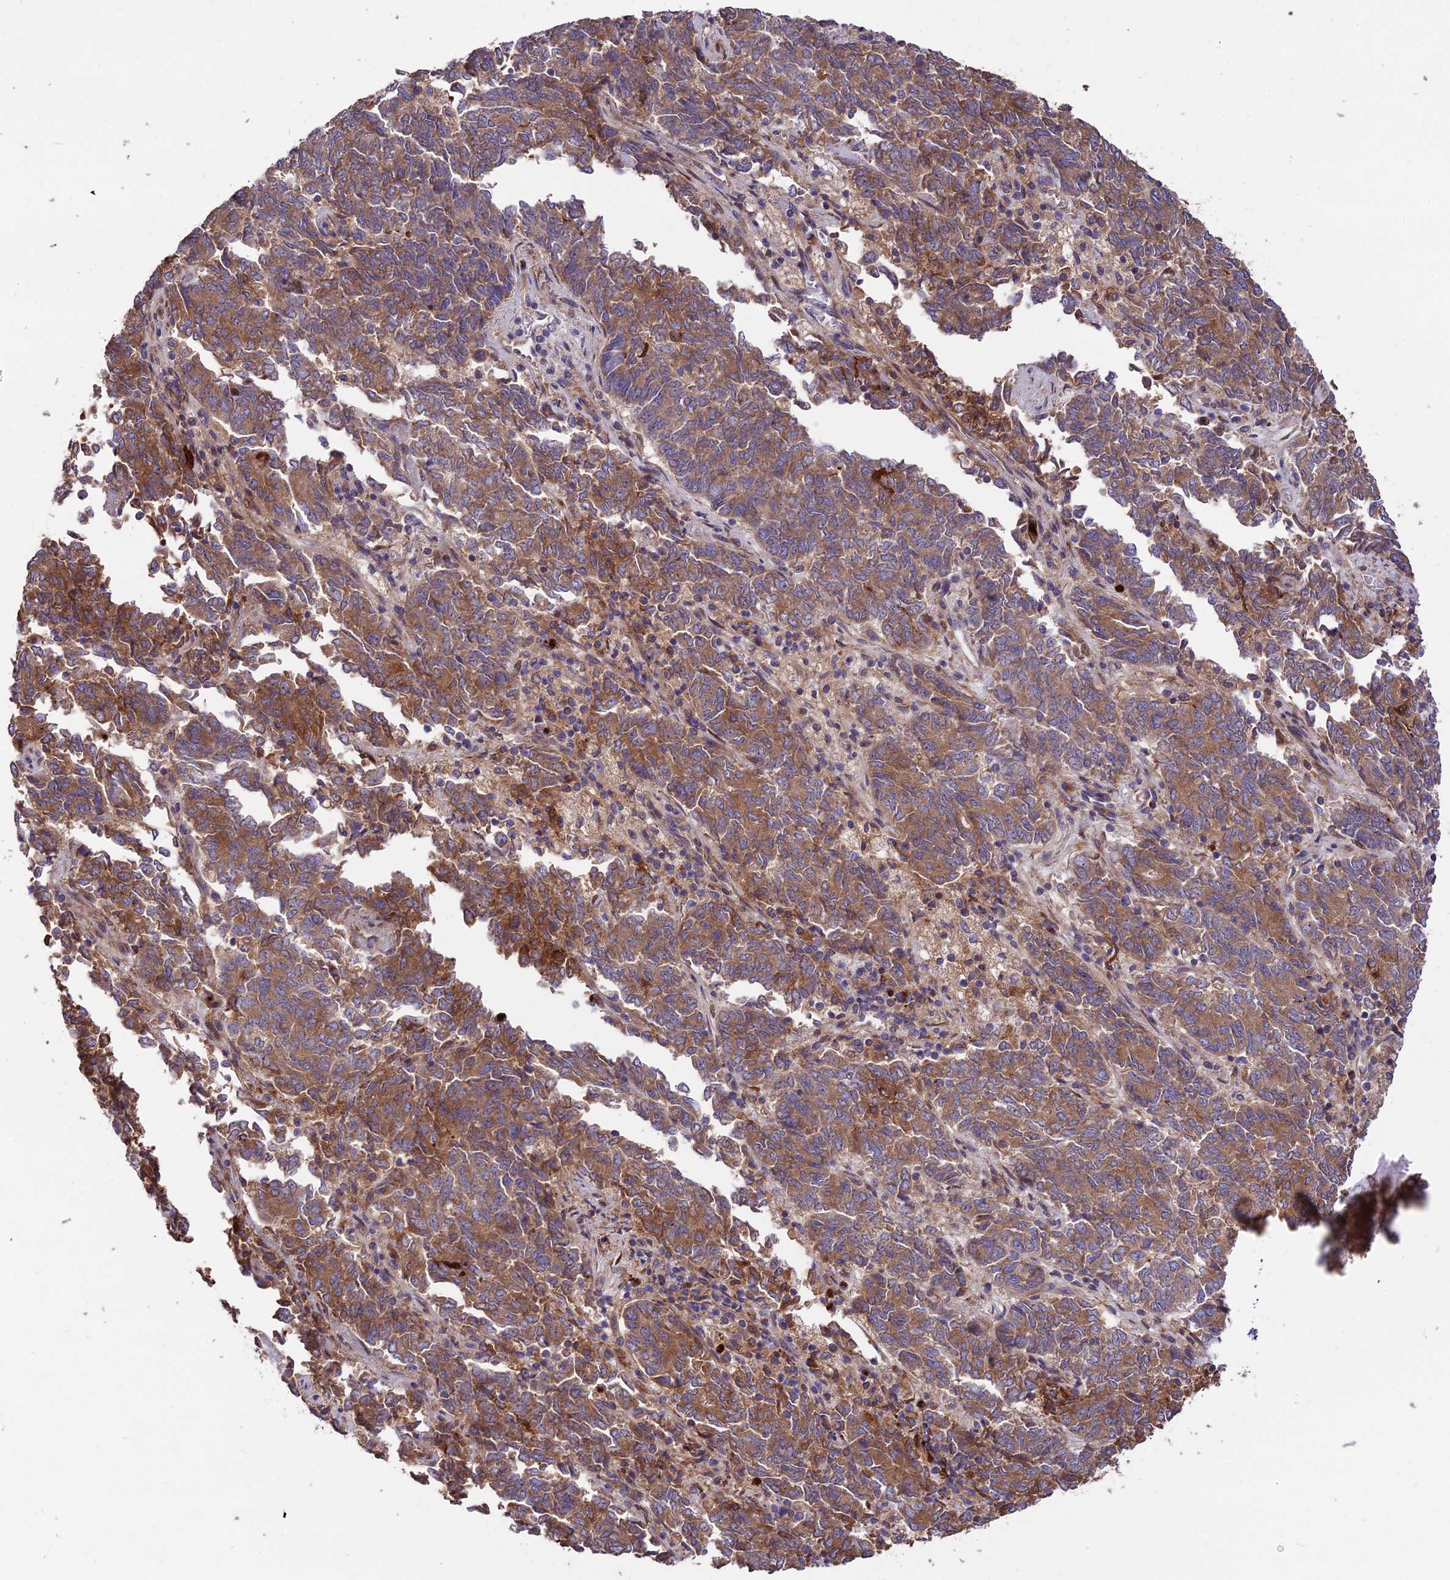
{"staining": {"intensity": "moderate", "quantity": ">75%", "location": "cytoplasmic/membranous"}, "tissue": "endometrial cancer", "cell_type": "Tumor cells", "image_type": "cancer", "snomed": [{"axis": "morphology", "description": "Adenocarcinoma, NOS"}, {"axis": "topography", "description": "Endometrium"}], "caption": "Endometrial cancer (adenocarcinoma) tissue displays moderate cytoplasmic/membranous staining in approximately >75% of tumor cells", "gene": "ROCK1", "patient": {"sex": "female", "age": 80}}